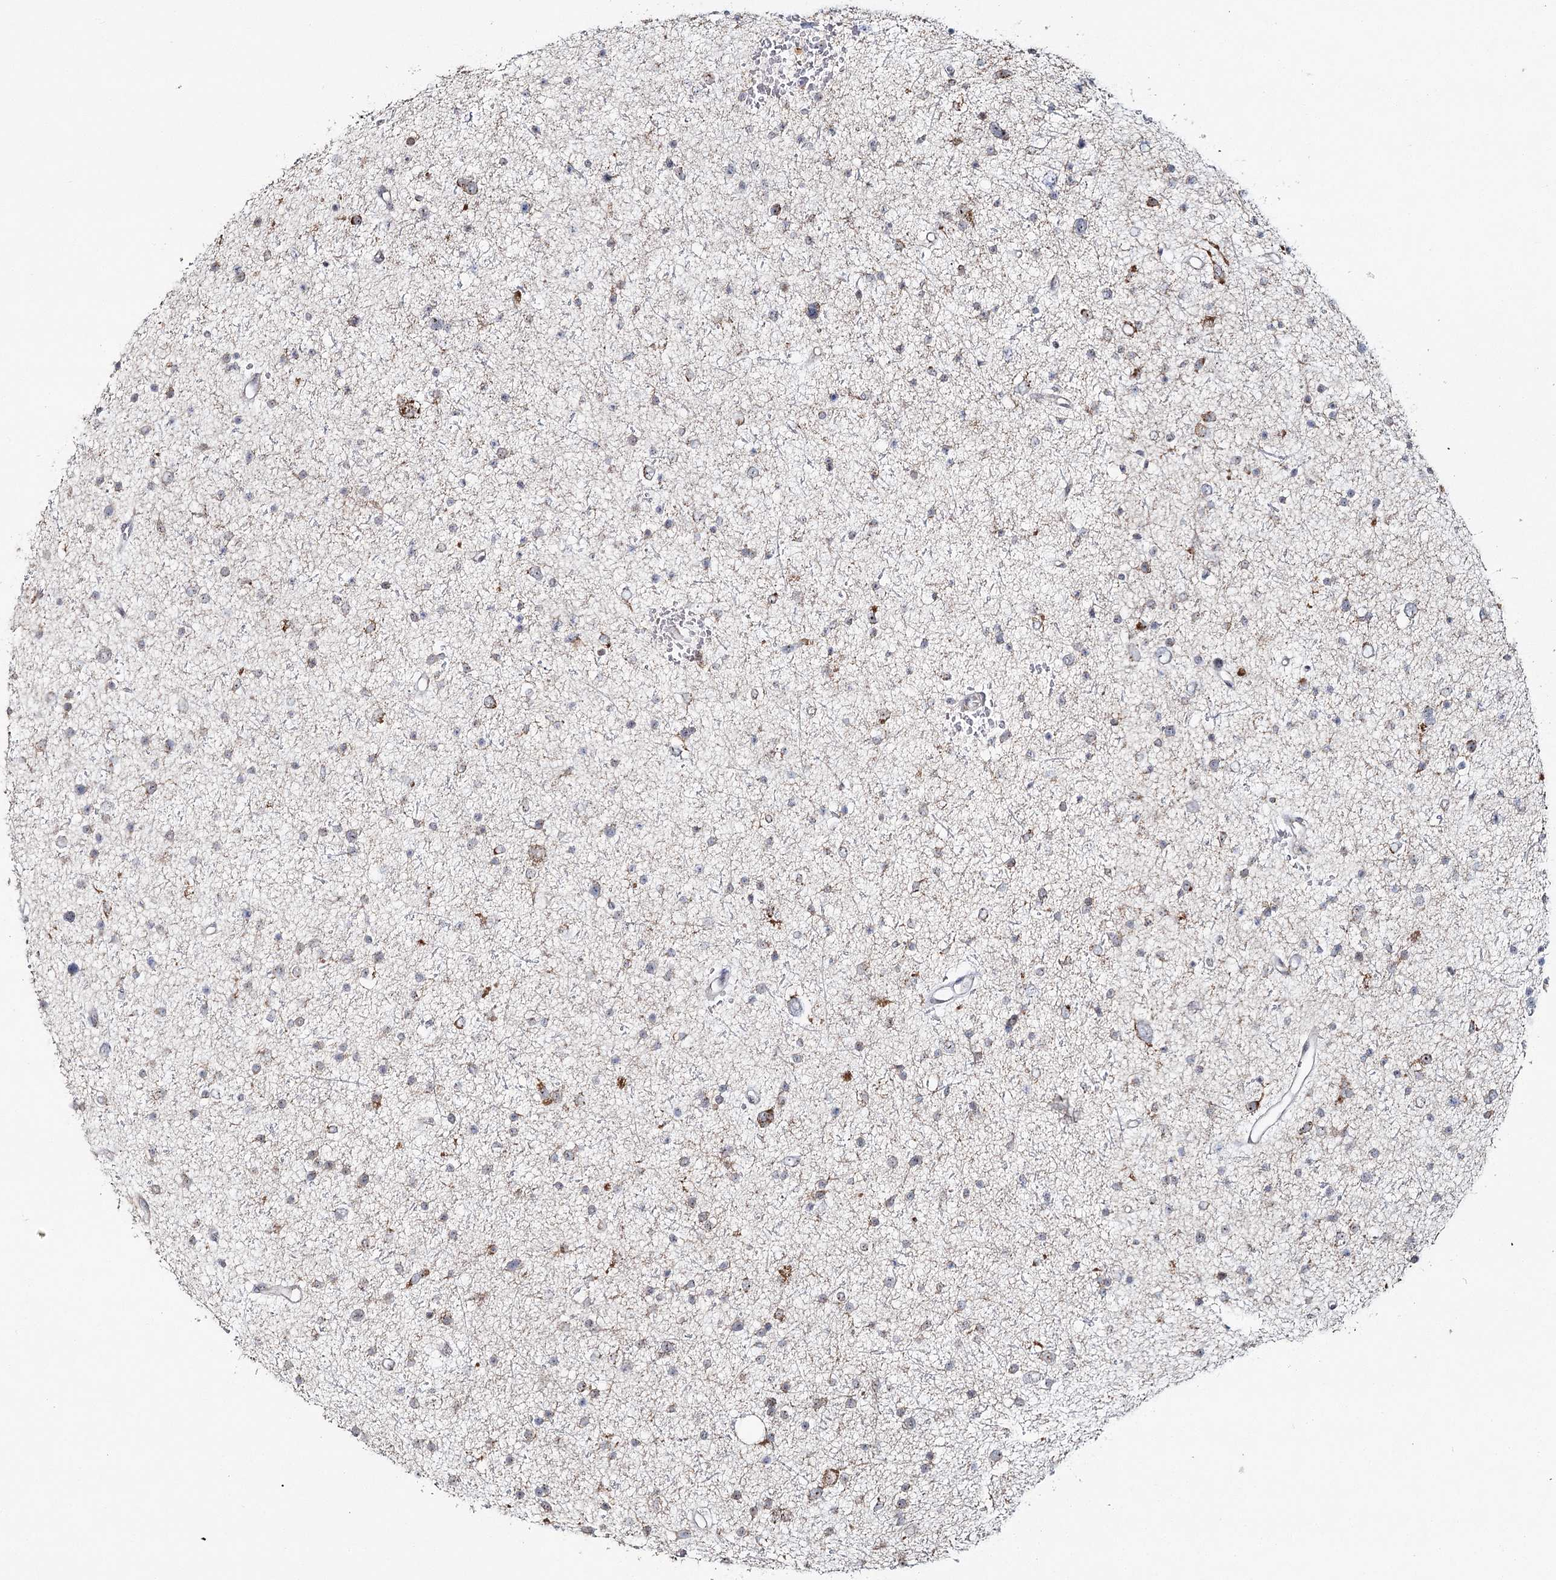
{"staining": {"intensity": "moderate", "quantity": "<25%", "location": "cytoplasmic/membranous"}, "tissue": "glioma", "cell_type": "Tumor cells", "image_type": "cancer", "snomed": [{"axis": "morphology", "description": "Glioma, malignant, Low grade"}, {"axis": "topography", "description": "Brain"}], "caption": "Immunohistochemical staining of malignant low-grade glioma demonstrates moderate cytoplasmic/membranous protein expression in about <25% of tumor cells.", "gene": "ATAD1", "patient": {"sex": "female", "age": 37}}